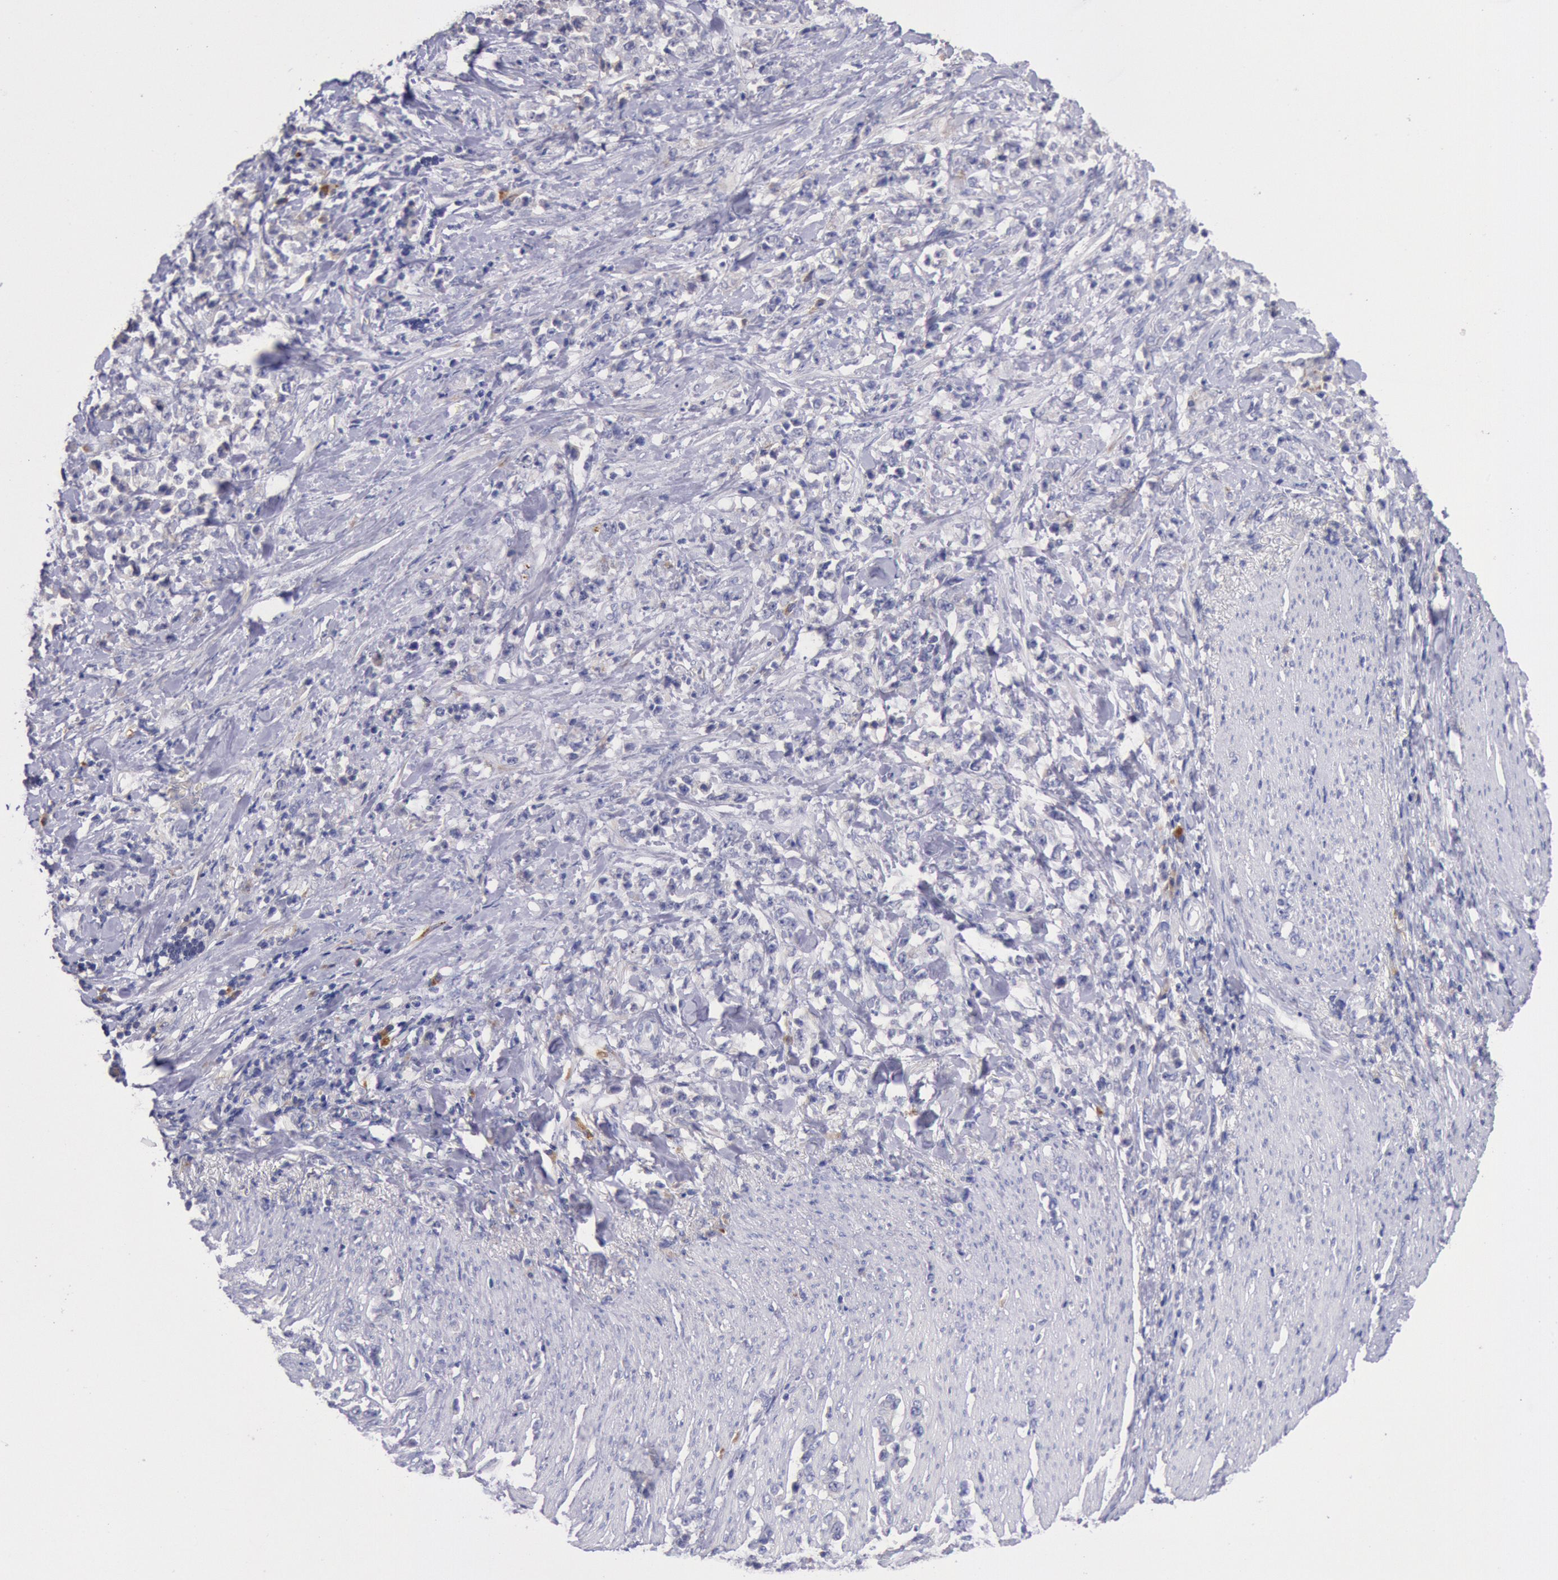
{"staining": {"intensity": "negative", "quantity": "none", "location": "none"}, "tissue": "stomach cancer", "cell_type": "Tumor cells", "image_type": "cancer", "snomed": [{"axis": "morphology", "description": "Adenocarcinoma, NOS"}, {"axis": "topography", "description": "Stomach, lower"}], "caption": "Tumor cells show no significant protein positivity in stomach adenocarcinoma.", "gene": "GAL3ST1", "patient": {"sex": "male", "age": 88}}